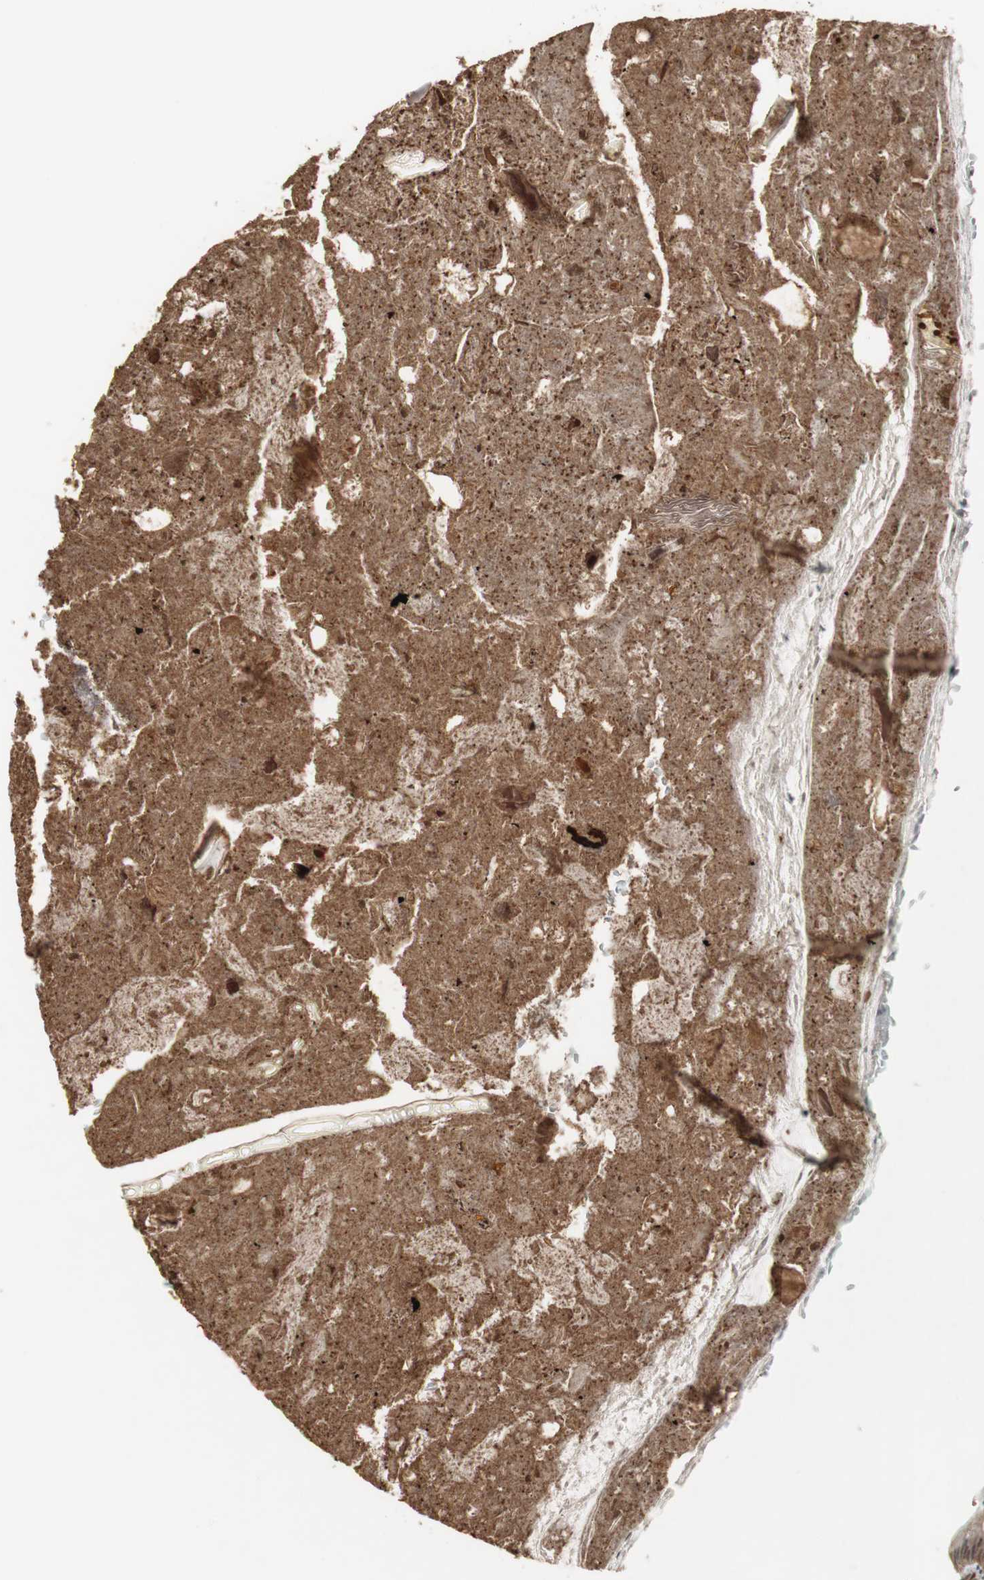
{"staining": {"intensity": "weak", "quantity": "25%-75%", "location": "cytoplasmic/membranous,nuclear"}, "tissue": "appendix", "cell_type": "Glandular cells", "image_type": "normal", "snomed": [{"axis": "morphology", "description": "Normal tissue, NOS"}, {"axis": "topography", "description": "Appendix"}], "caption": "Glandular cells exhibit low levels of weak cytoplasmic/membranous,nuclear staining in about 25%-75% of cells in normal appendix. Immunohistochemistry (ihc) stains the protein of interest in brown and the nuclei are stained blue.", "gene": "DRAP1", "patient": {"sex": "female", "age": 10}}